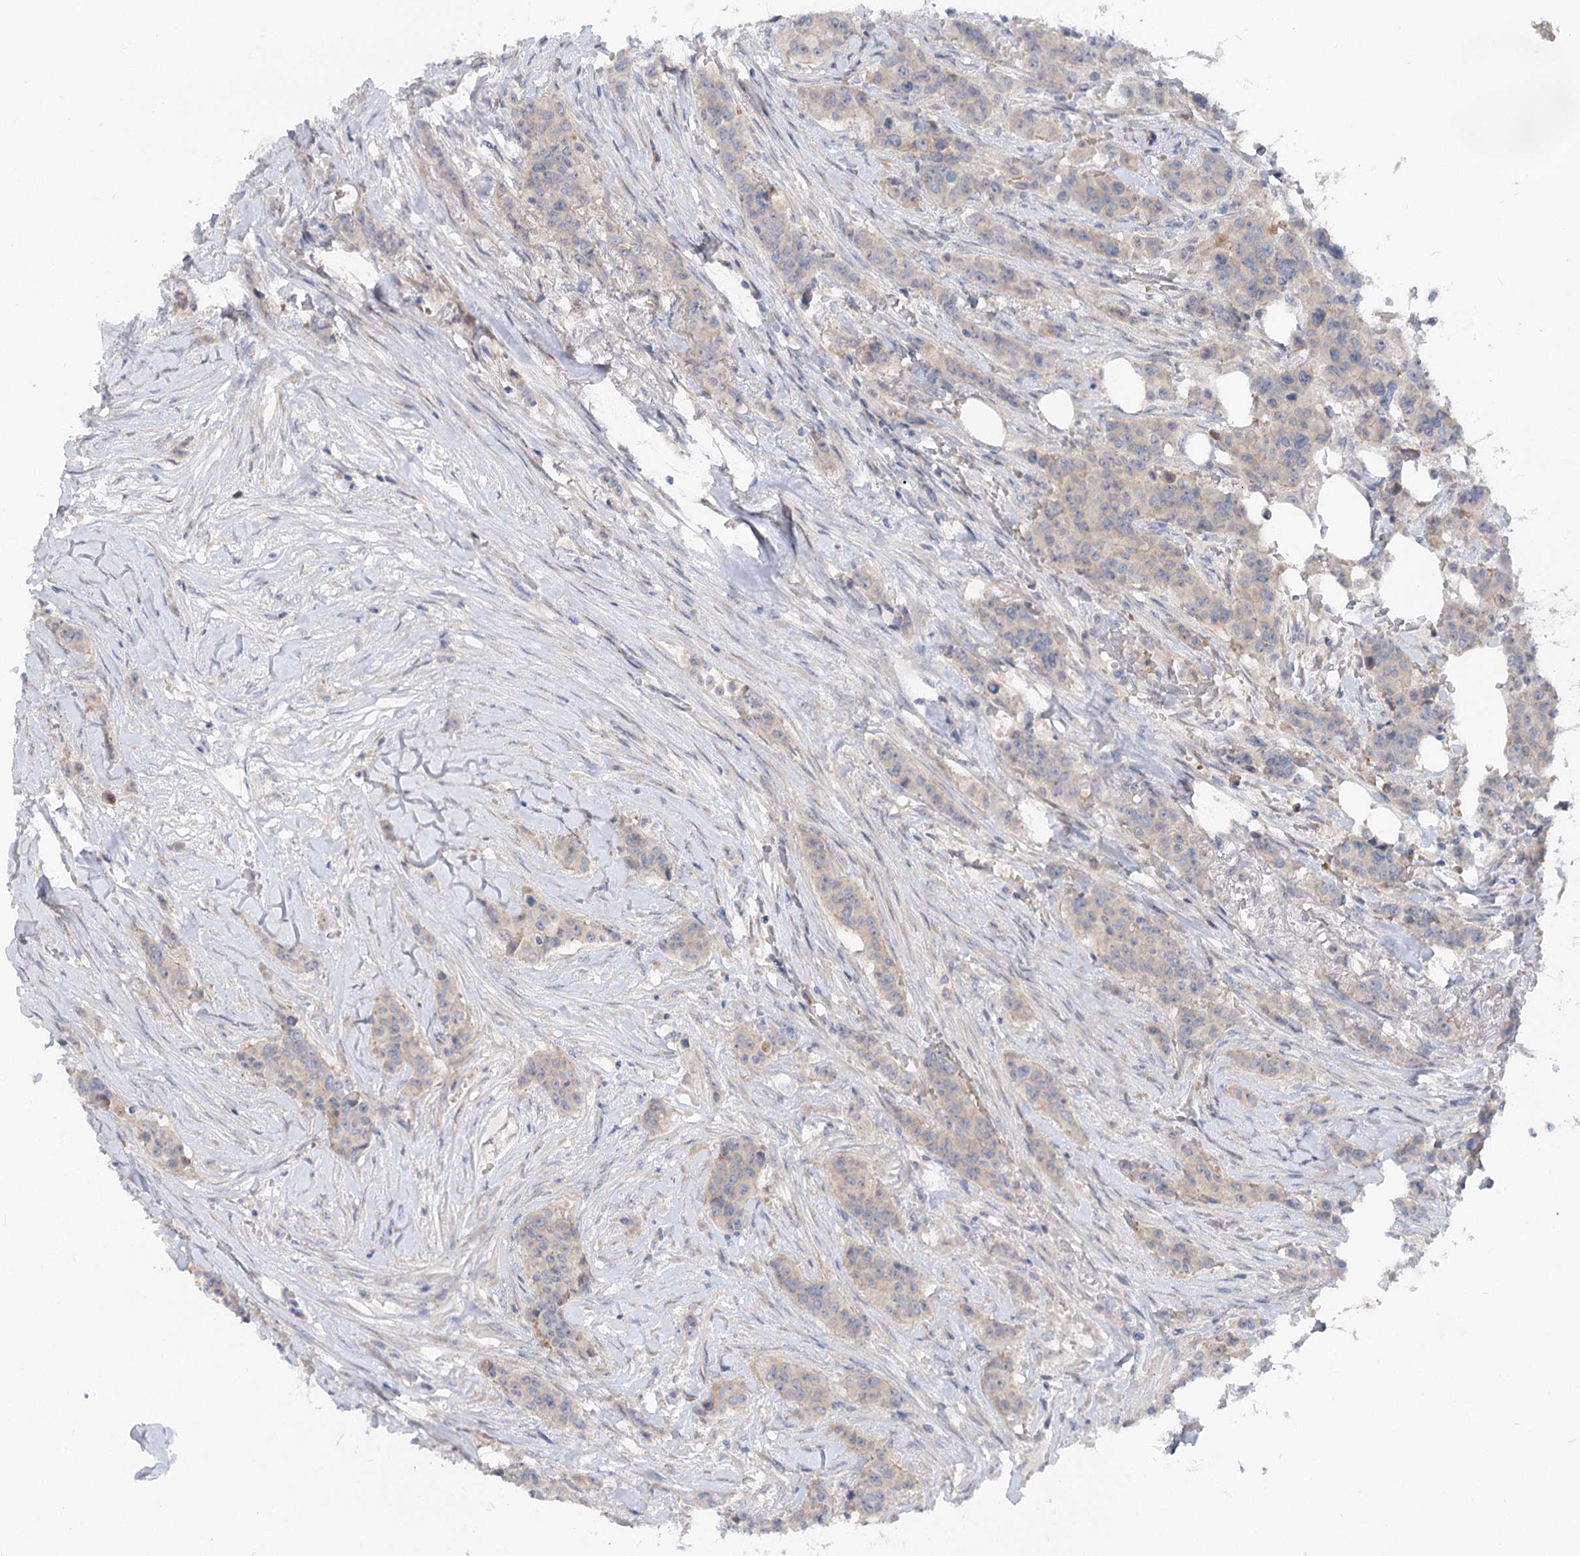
{"staining": {"intensity": "weak", "quantity": "<25%", "location": "cytoplasmic/membranous"}, "tissue": "breast cancer", "cell_type": "Tumor cells", "image_type": "cancer", "snomed": [{"axis": "morphology", "description": "Duct carcinoma"}, {"axis": "topography", "description": "Breast"}], "caption": "There is no significant expression in tumor cells of invasive ductal carcinoma (breast).", "gene": "FGF19", "patient": {"sex": "female", "age": 40}}